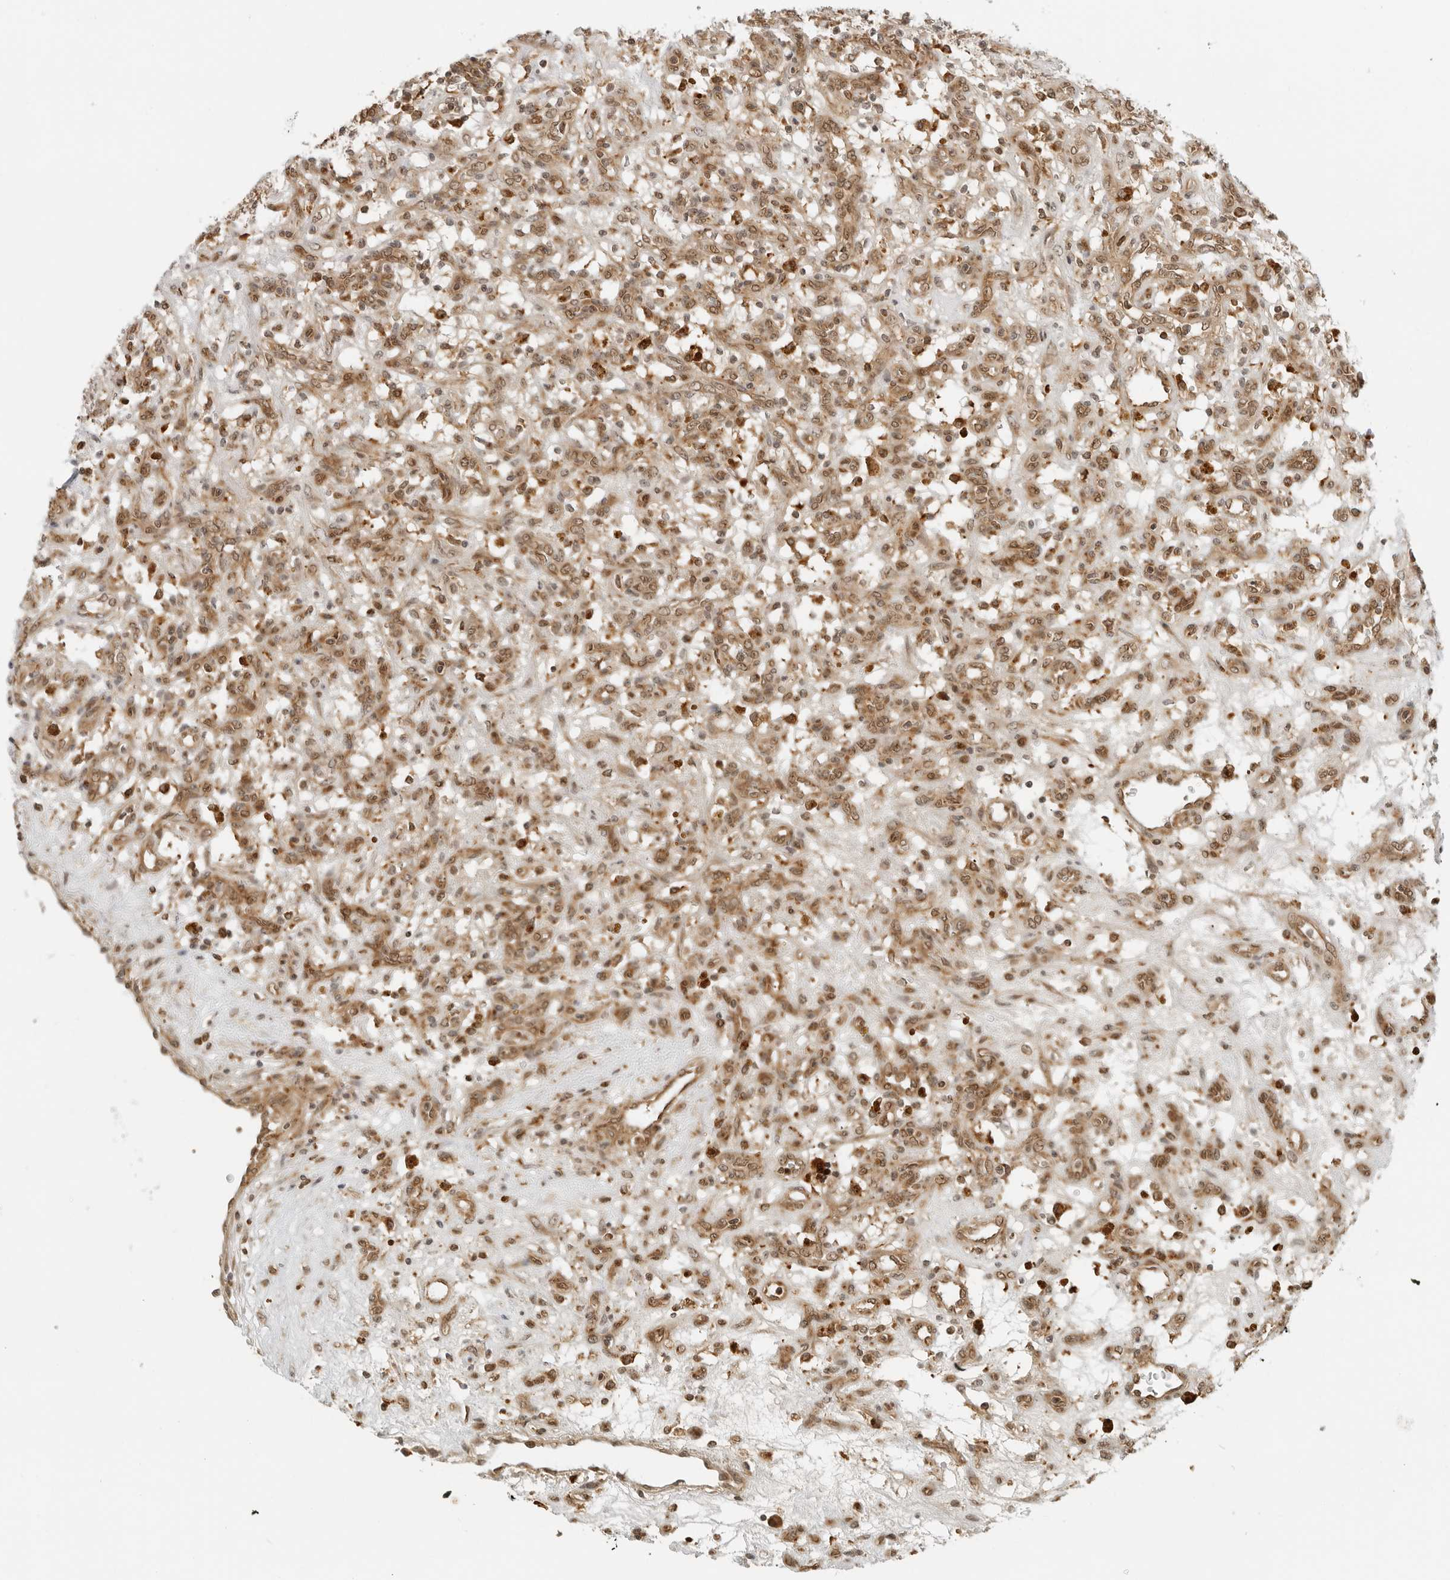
{"staining": {"intensity": "moderate", "quantity": ">75%", "location": "cytoplasmic/membranous,nuclear"}, "tissue": "renal cancer", "cell_type": "Tumor cells", "image_type": "cancer", "snomed": [{"axis": "morphology", "description": "Adenocarcinoma, NOS"}, {"axis": "topography", "description": "Kidney"}], "caption": "There is medium levels of moderate cytoplasmic/membranous and nuclear expression in tumor cells of renal cancer (adenocarcinoma), as demonstrated by immunohistochemical staining (brown color).", "gene": "RC3H1", "patient": {"sex": "female", "age": 57}}